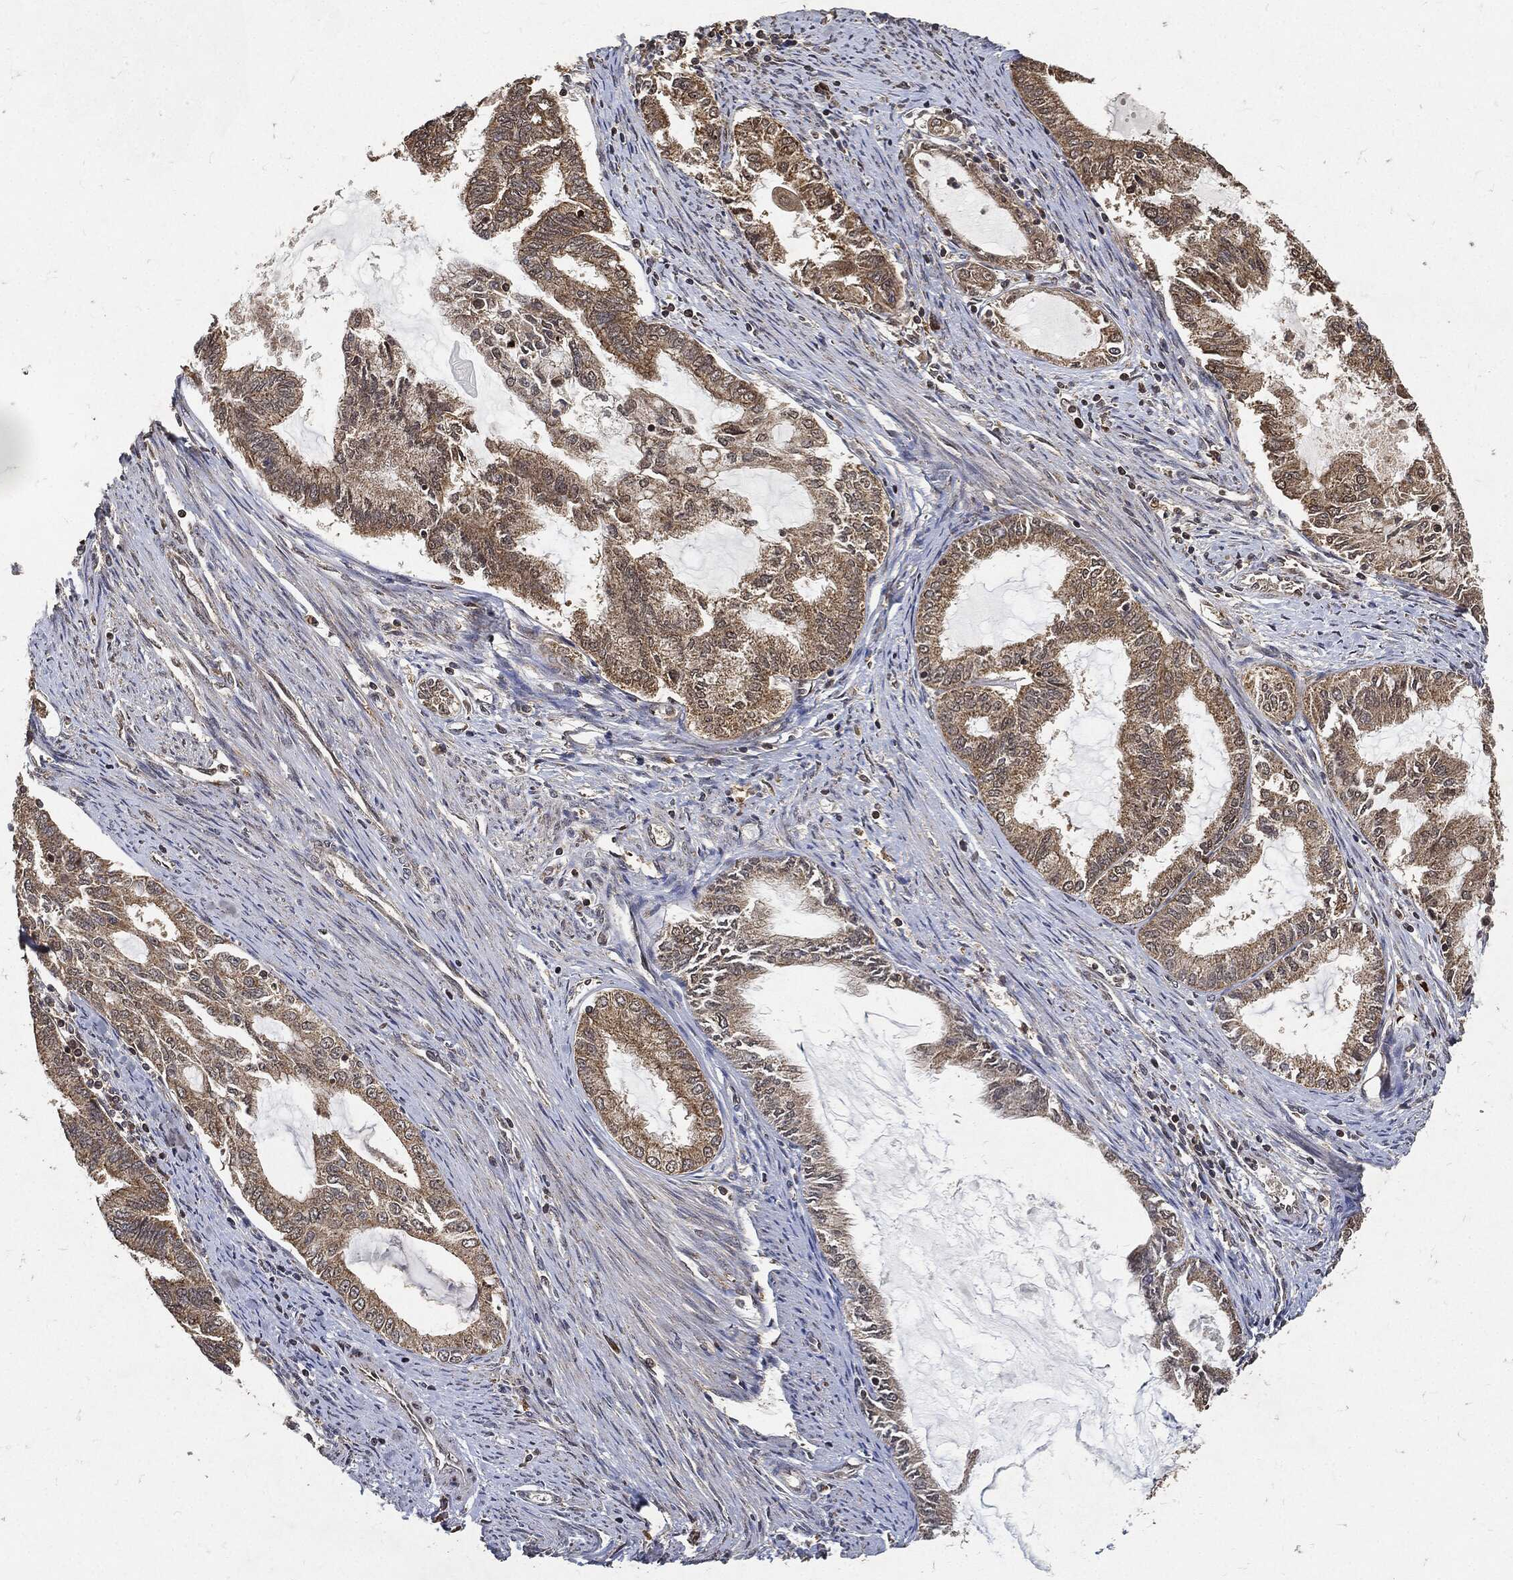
{"staining": {"intensity": "weak", "quantity": ">75%", "location": "cytoplasmic/membranous"}, "tissue": "endometrial cancer", "cell_type": "Tumor cells", "image_type": "cancer", "snomed": [{"axis": "morphology", "description": "Adenocarcinoma, NOS"}, {"axis": "topography", "description": "Endometrium"}], "caption": "DAB (3,3'-diaminobenzidine) immunohistochemical staining of endometrial cancer (adenocarcinoma) exhibits weak cytoplasmic/membranous protein positivity in about >75% of tumor cells.", "gene": "ZNF226", "patient": {"sex": "female", "age": 86}}